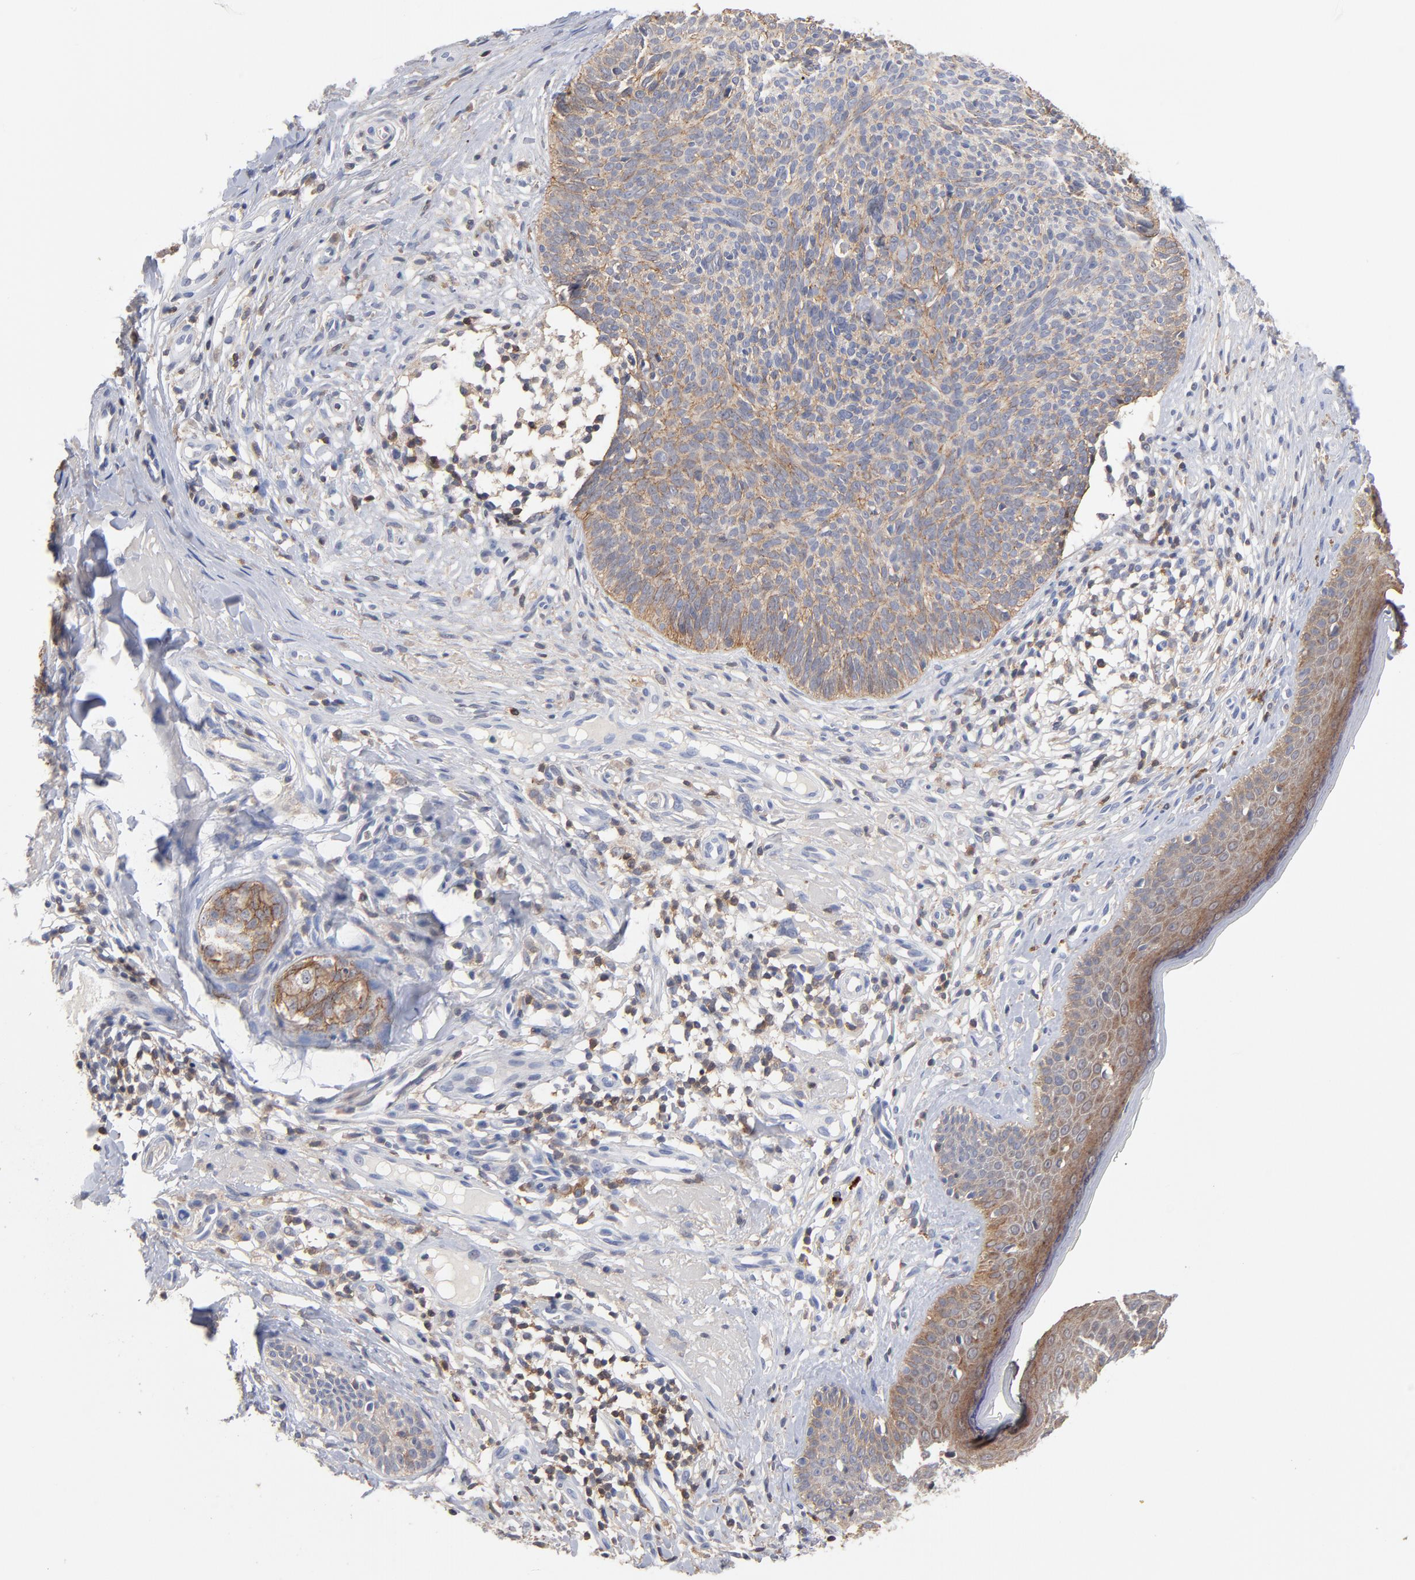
{"staining": {"intensity": "moderate", "quantity": ">75%", "location": "cytoplasmic/membranous"}, "tissue": "skin cancer", "cell_type": "Tumor cells", "image_type": "cancer", "snomed": [{"axis": "morphology", "description": "Basal cell carcinoma"}, {"axis": "topography", "description": "Skin"}], "caption": "Skin basal cell carcinoma stained with a brown dye shows moderate cytoplasmic/membranous positive expression in approximately >75% of tumor cells.", "gene": "PDLIM2", "patient": {"sex": "male", "age": 74}}